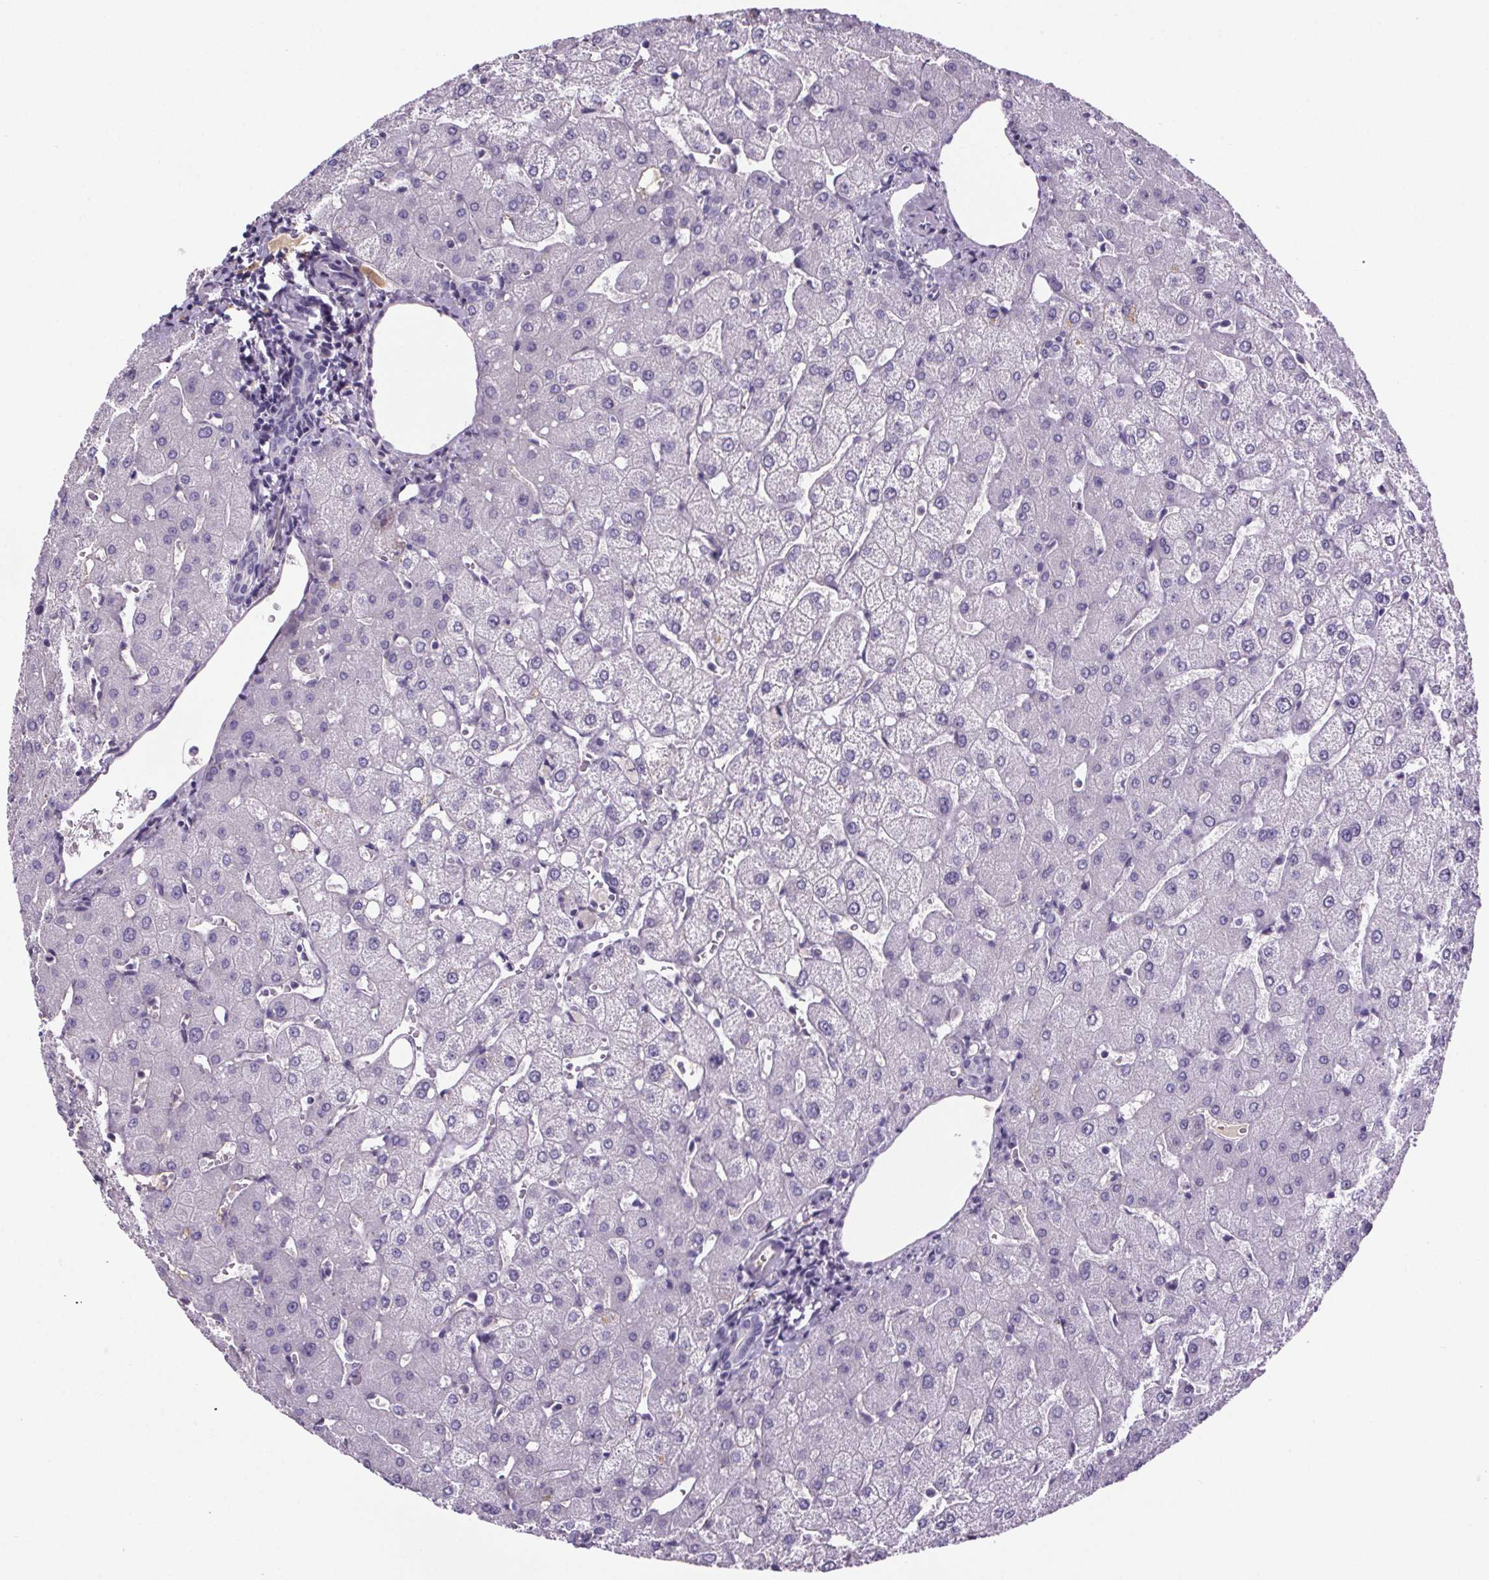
{"staining": {"intensity": "negative", "quantity": "none", "location": "none"}, "tissue": "liver", "cell_type": "Cholangiocytes", "image_type": "normal", "snomed": [{"axis": "morphology", "description": "Normal tissue, NOS"}, {"axis": "topography", "description": "Liver"}], "caption": "DAB (3,3'-diaminobenzidine) immunohistochemical staining of benign human liver exhibits no significant staining in cholangiocytes.", "gene": "CUBN", "patient": {"sex": "female", "age": 54}}